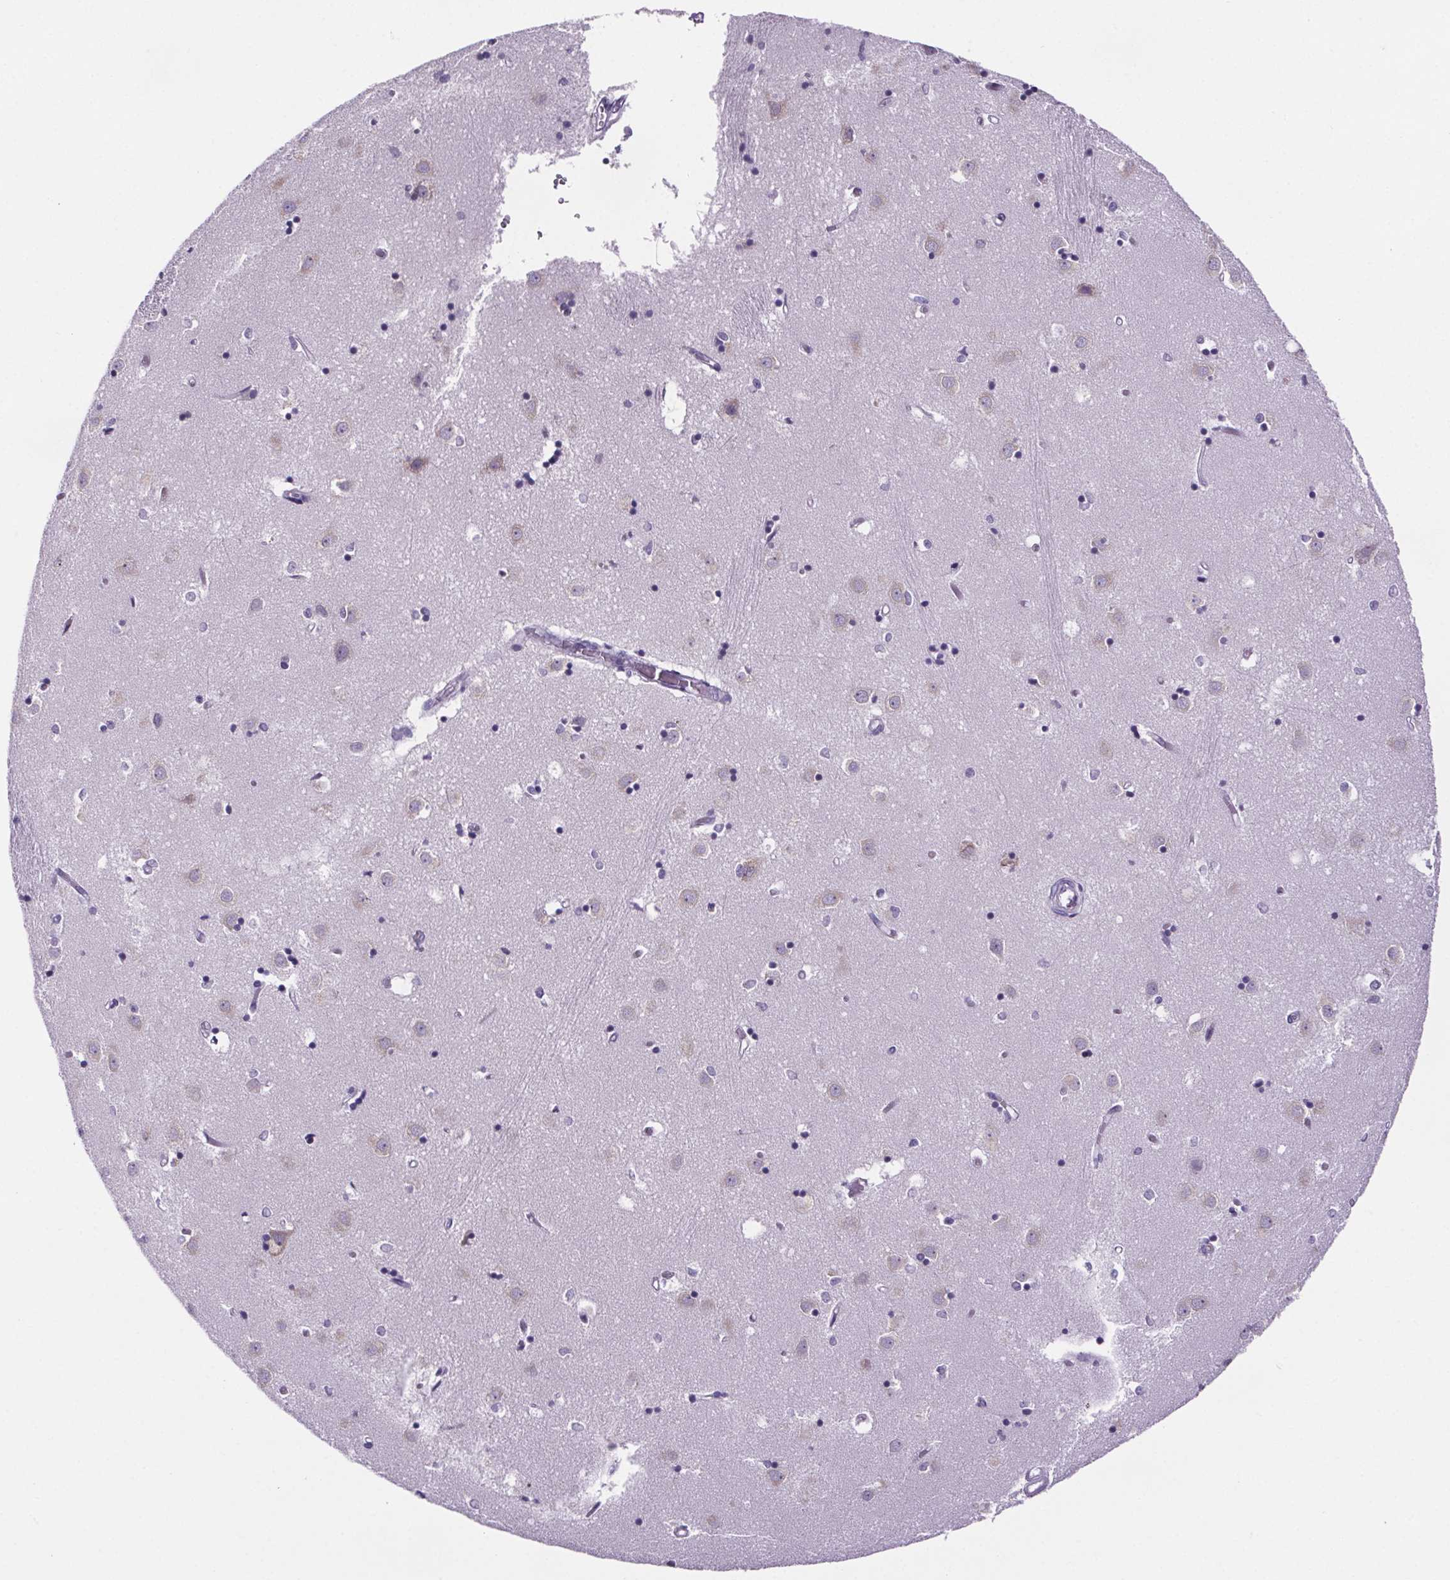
{"staining": {"intensity": "negative", "quantity": "none", "location": "none"}, "tissue": "caudate", "cell_type": "Glial cells", "image_type": "normal", "snomed": [{"axis": "morphology", "description": "Normal tissue, NOS"}, {"axis": "topography", "description": "Lateral ventricle wall"}], "caption": "Protein analysis of unremarkable caudate demonstrates no significant expression in glial cells.", "gene": "CUBN", "patient": {"sex": "male", "age": 54}}